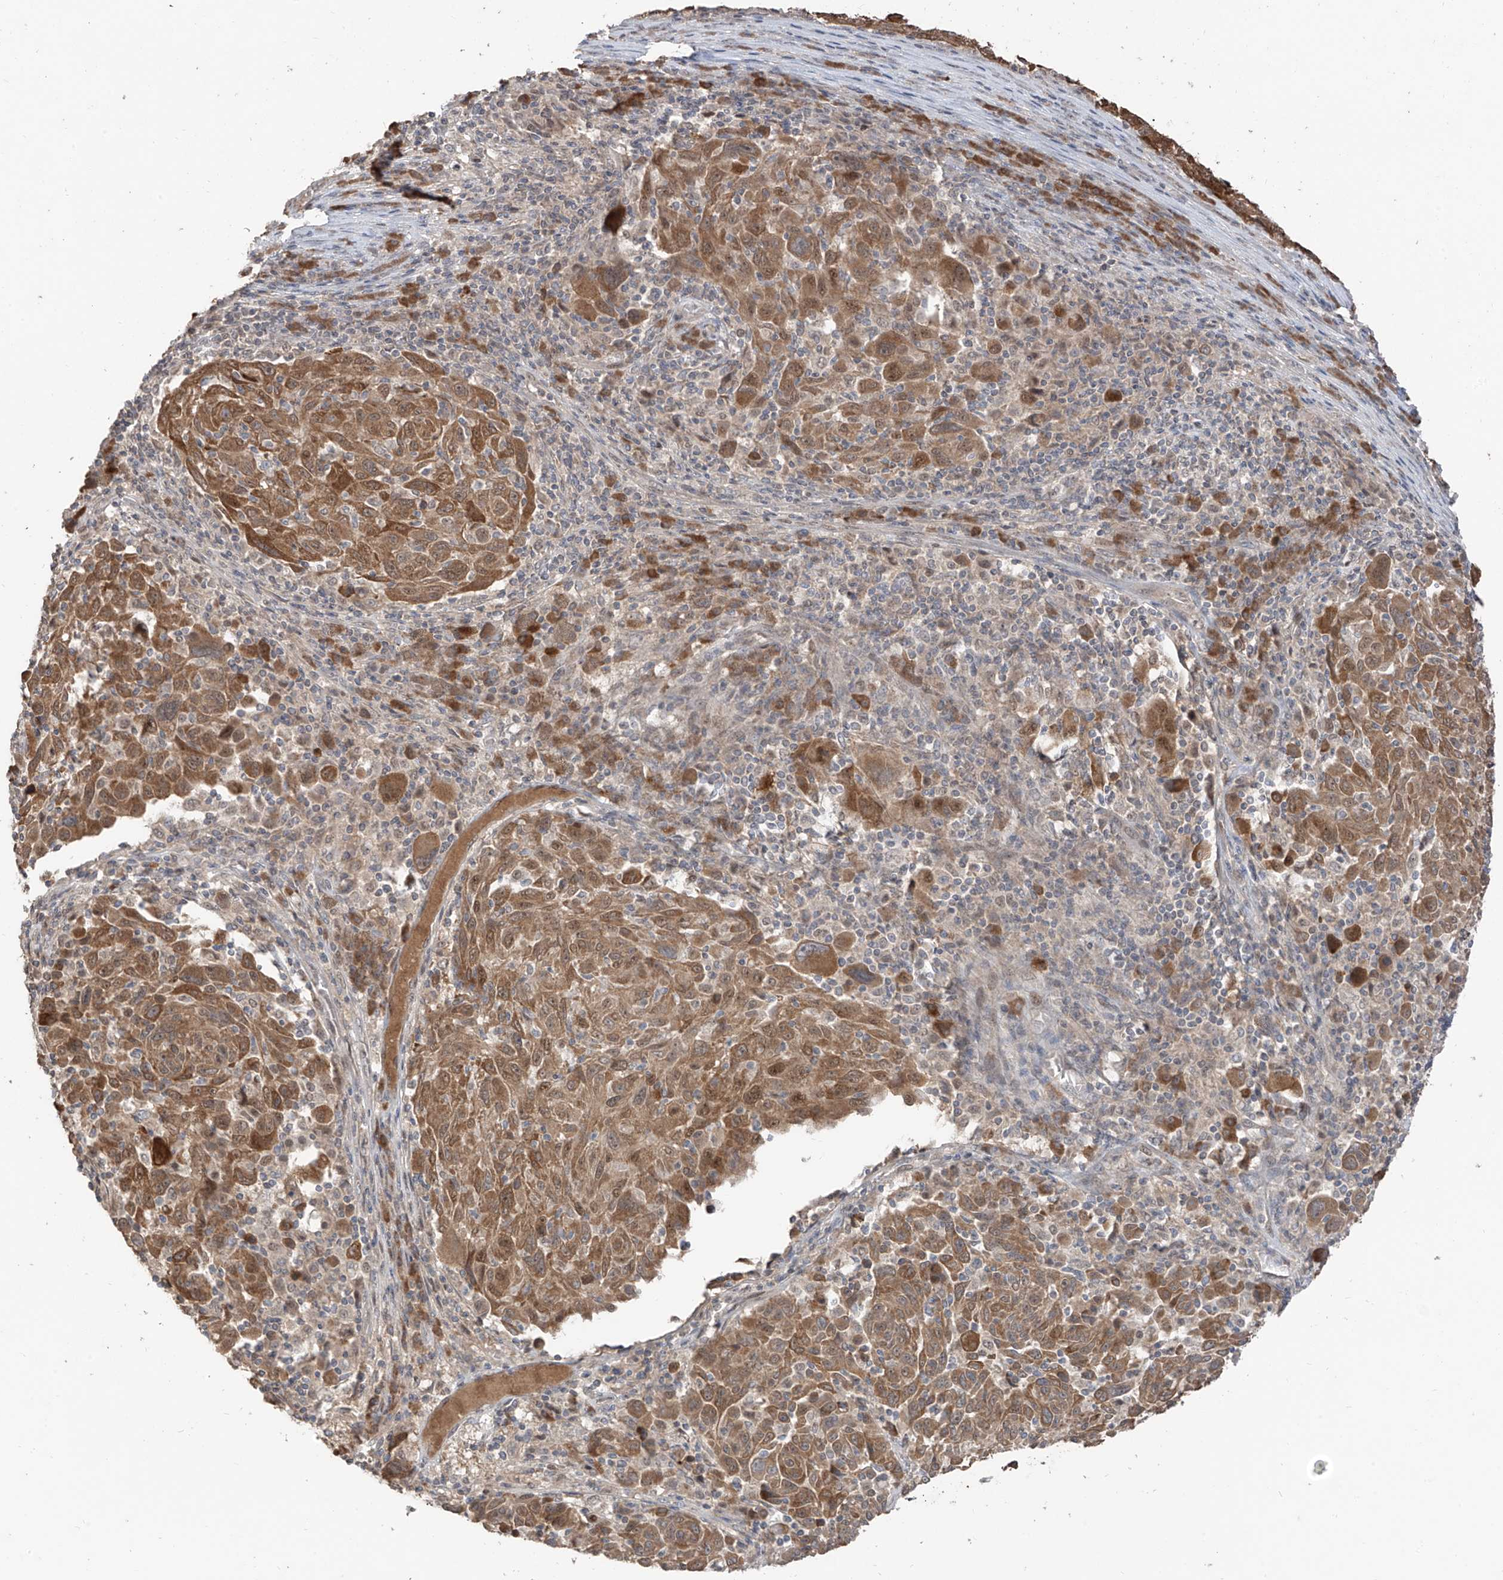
{"staining": {"intensity": "moderate", "quantity": ">75%", "location": "cytoplasmic/membranous"}, "tissue": "melanoma", "cell_type": "Tumor cells", "image_type": "cancer", "snomed": [{"axis": "morphology", "description": "Malignant melanoma, NOS"}, {"axis": "topography", "description": "Skin"}], "caption": "Protein staining of melanoma tissue exhibits moderate cytoplasmic/membranous expression in approximately >75% of tumor cells. (IHC, brightfield microscopy, high magnification).", "gene": "COLGALT2", "patient": {"sex": "male", "age": 53}}